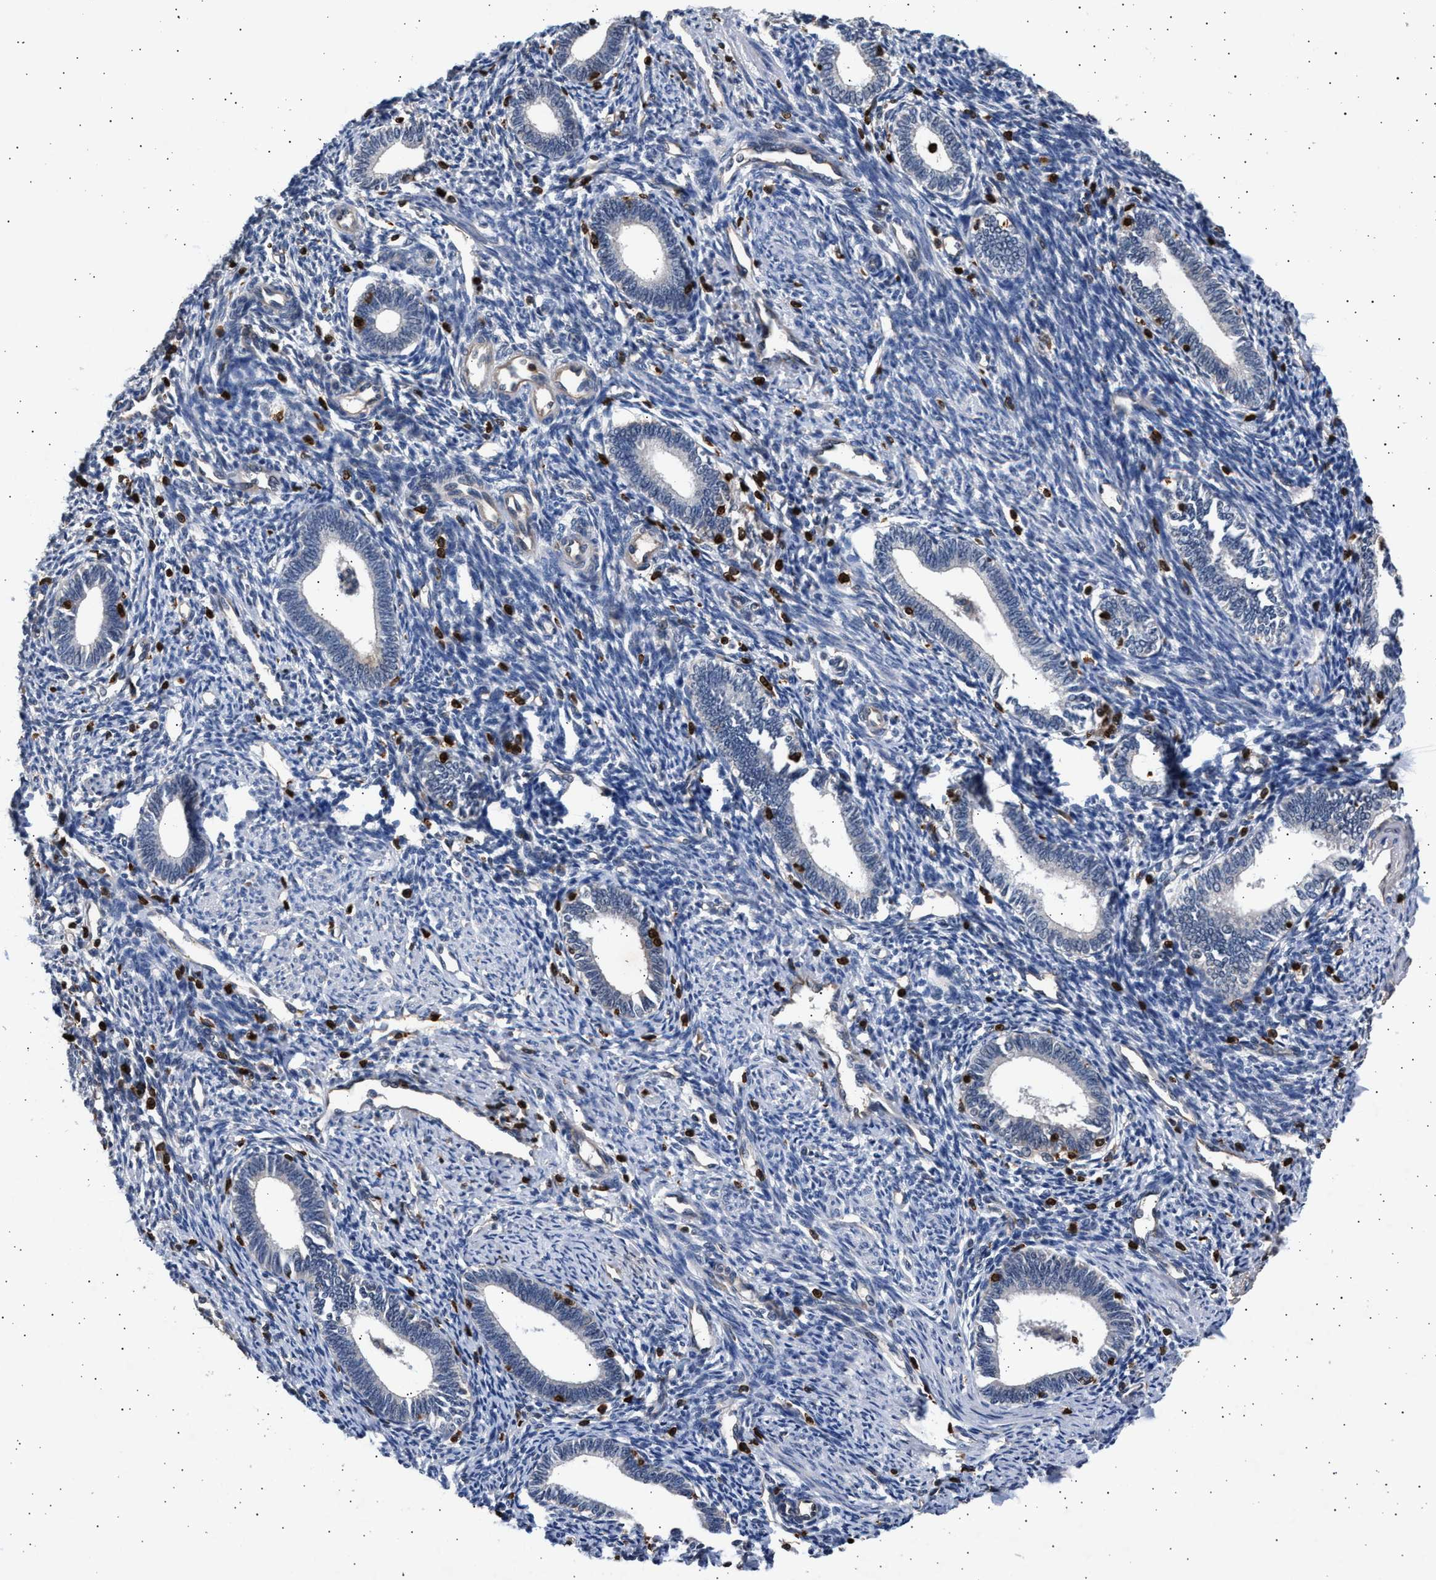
{"staining": {"intensity": "negative", "quantity": "none", "location": "none"}, "tissue": "endometrium", "cell_type": "Cells in endometrial stroma", "image_type": "normal", "snomed": [{"axis": "morphology", "description": "Normal tissue, NOS"}, {"axis": "topography", "description": "Endometrium"}], "caption": "Immunohistochemistry (IHC) histopathology image of unremarkable endometrium: endometrium stained with DAB (3,3'-diaminobenzidine) displays no significant protein expression in cells in endometrial stroma.", "gene": "GRAP2", "patient": {"sex": "female", "age": 41}}